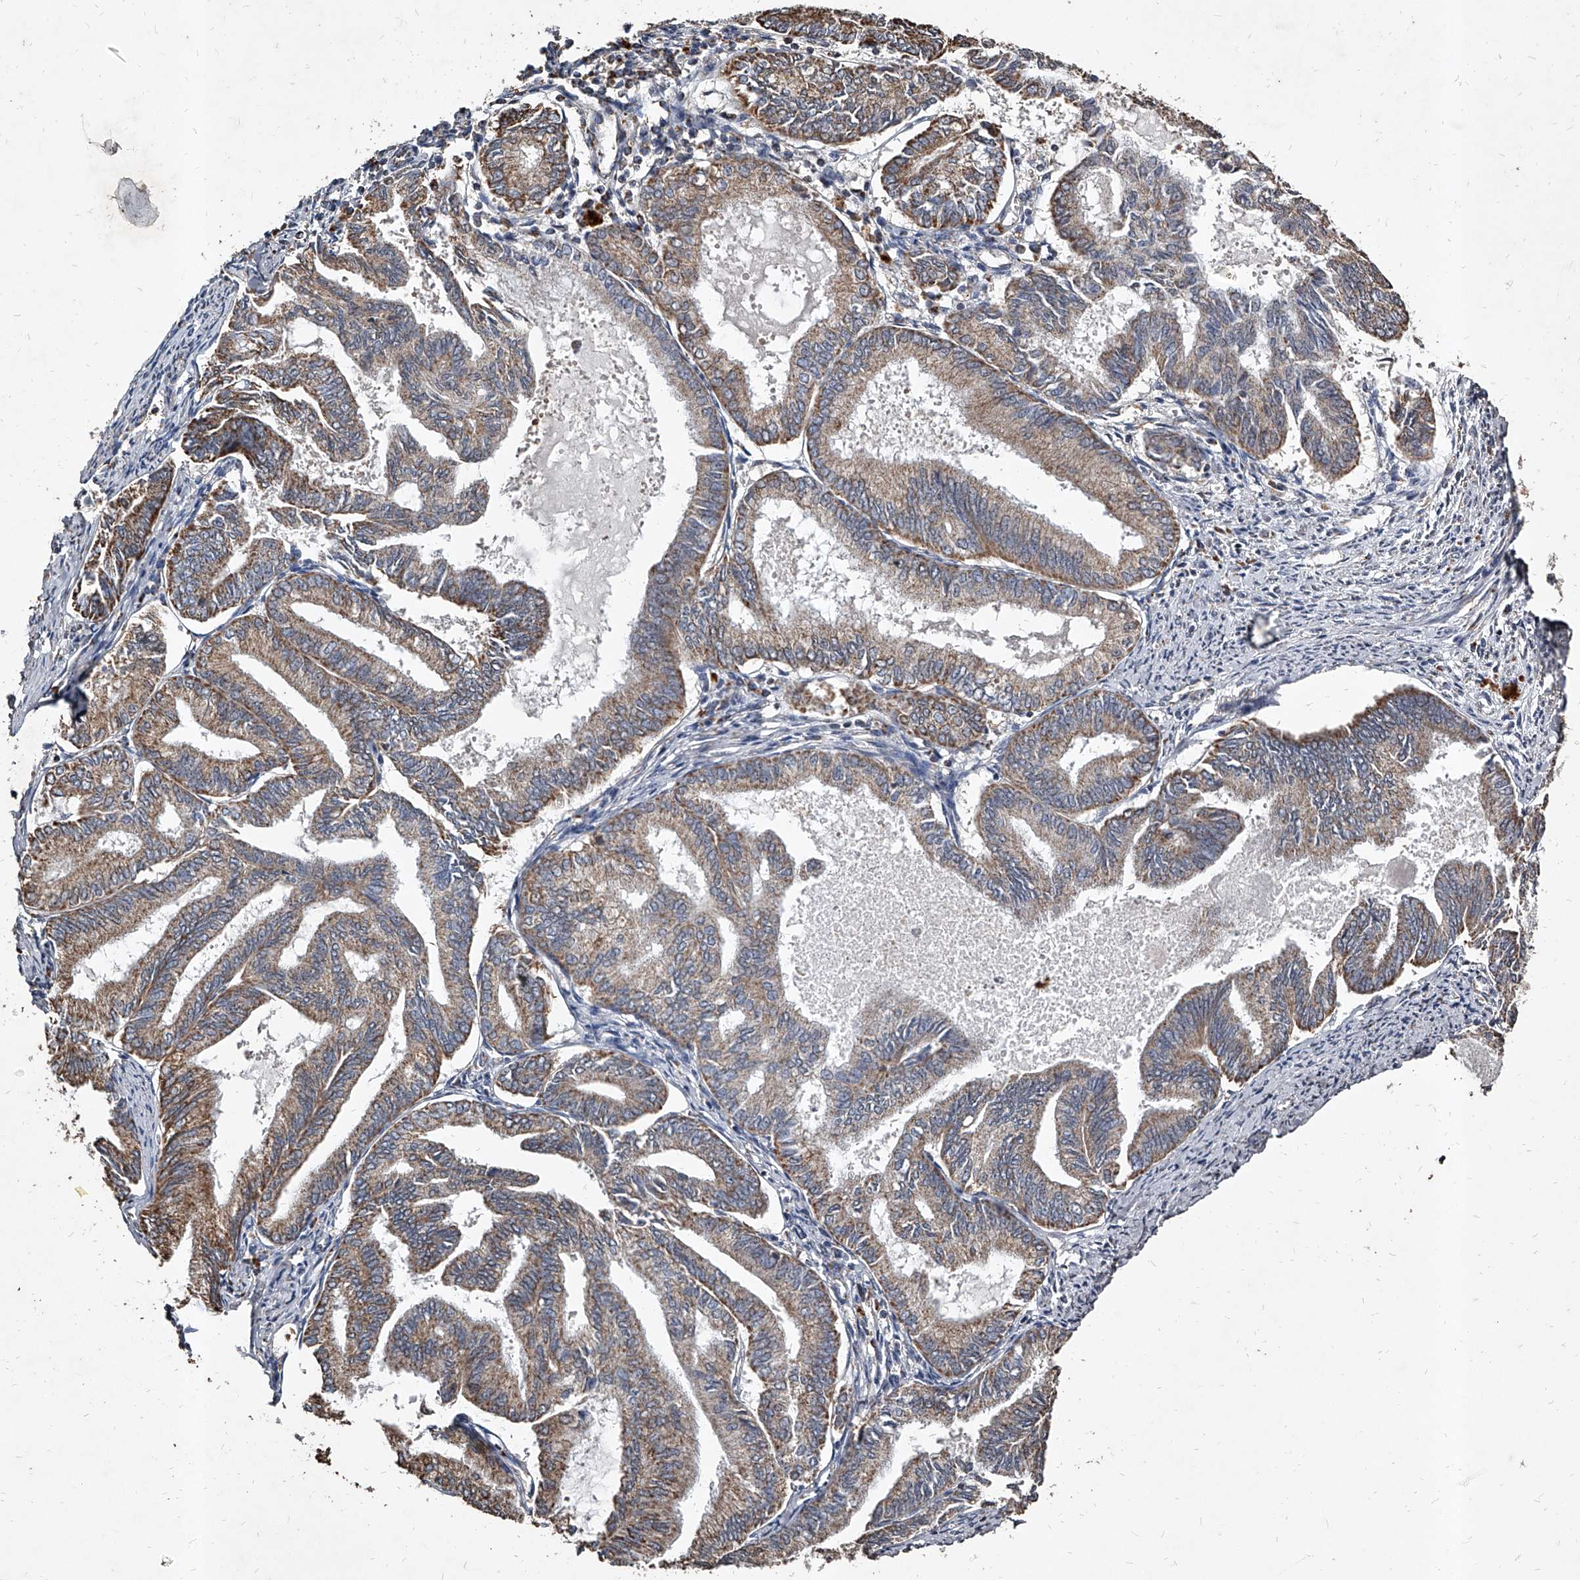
{"staining": {"intensity": "moderate", "quantity": ">75%", "location": "cytoplasmic/membranous"}, "tissue": "endometrial cancer", "cell_type": "Tumor cells", "image_type": "cancer", "snomed": [{"axis": "morphology", "description": "Adenocarcinoma, NOS"}, {"axis": "topography", "description": "Endometrium"}], "caption": "Moderate cytoplasmic/membranous expression is seen in about >75% of tumor cells in adenocarcinoma (endometrial).", "gene": "GPR183", "patient": {"sex": "female", "age": 86}}